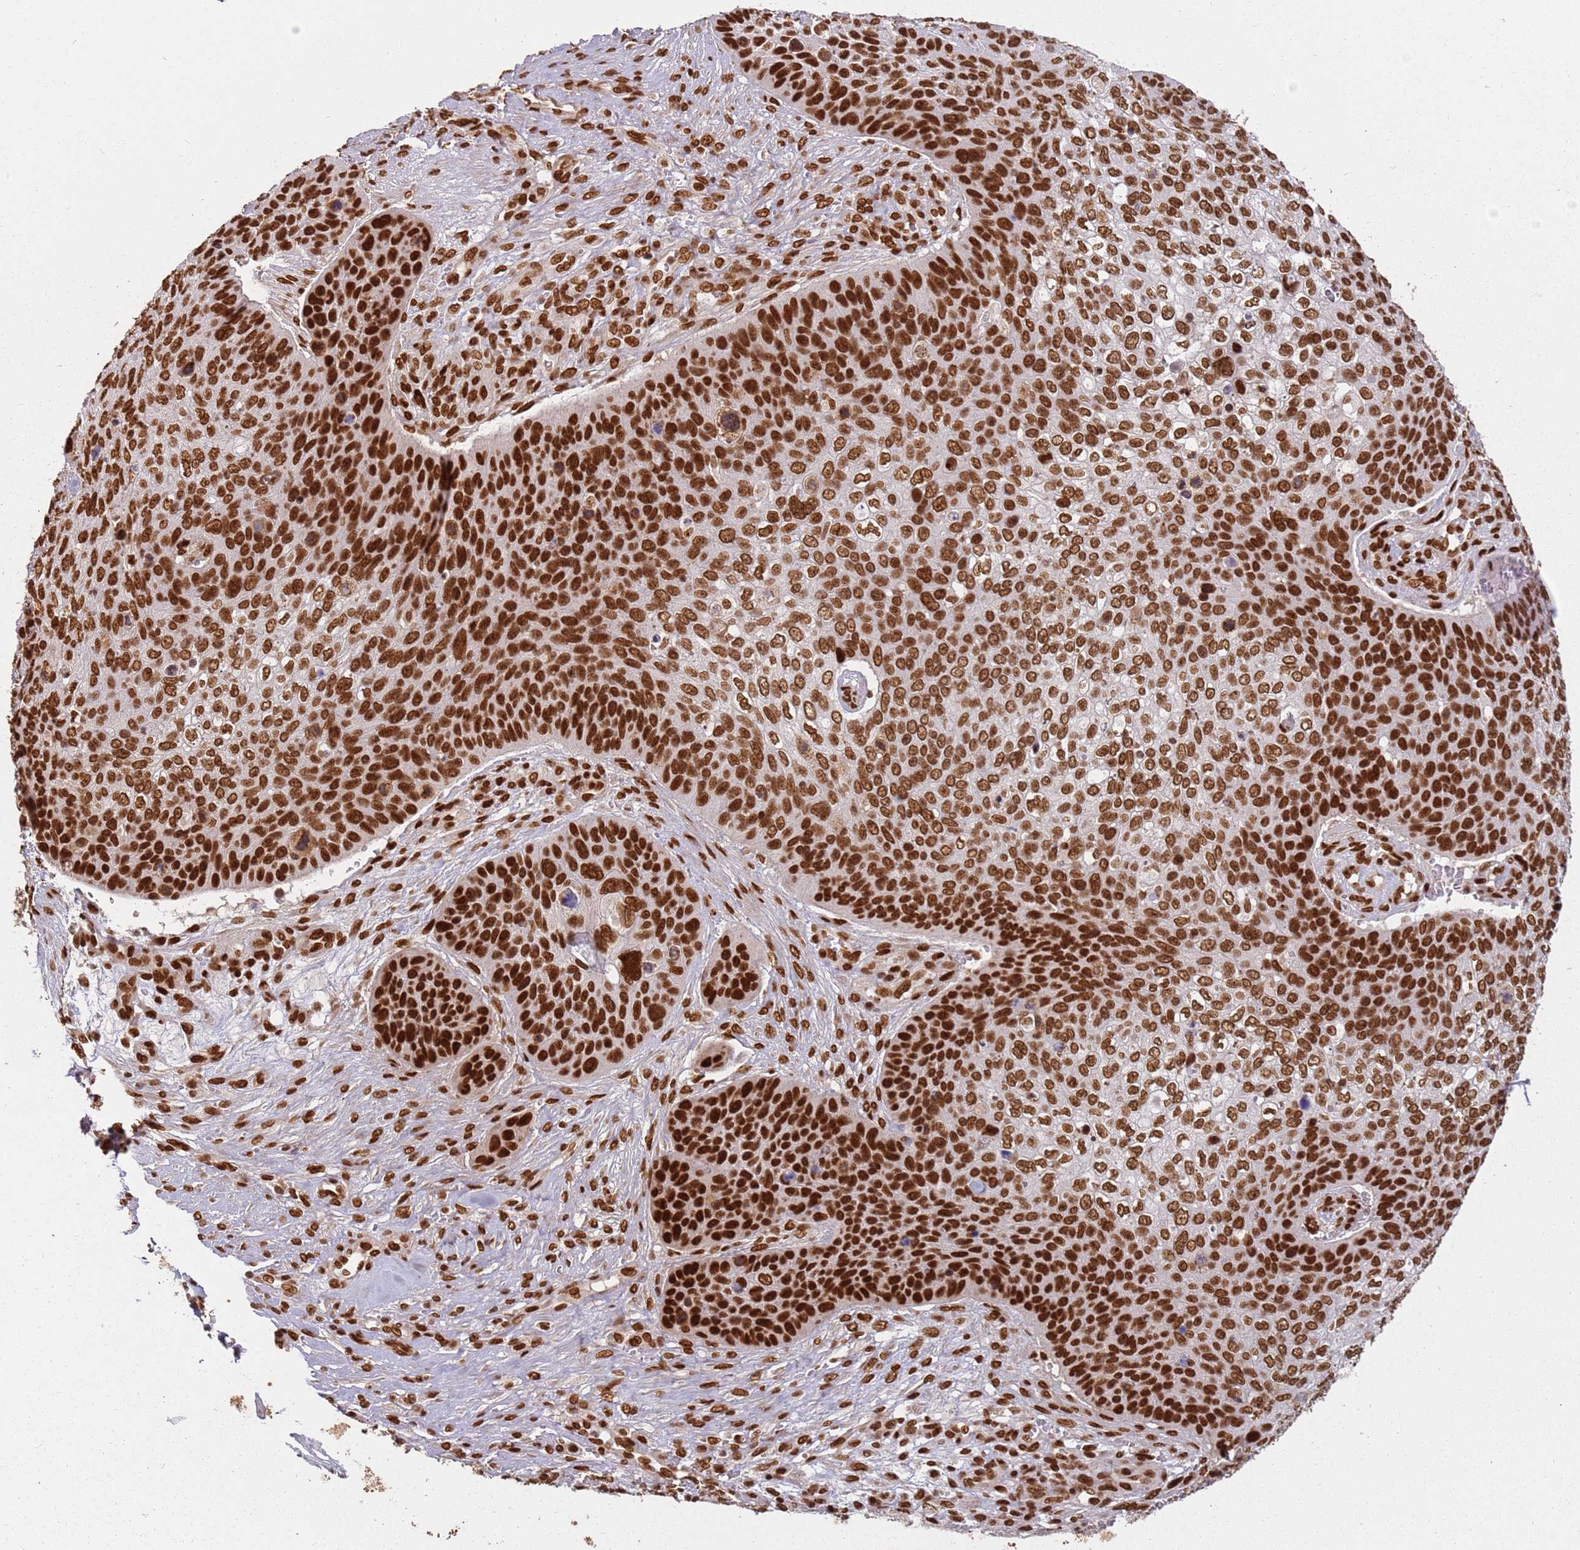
{"staining": {"intensity": "strong", "quantity": ">75%", "location": "nuclear"}, "tissue": "skin cancer", "cell_type": "Tumor cells", "image_type": "cancer", "snomed": [{"axis": "morphology", "description": "Basal cell carcinoma"}, {"axis": "topography", "description": "Skin"}], "caption": "Immunohistochemistry (DAB) staining of basal cell carcinoma (skin) reveals strong nuclear protein expression in approximately >75% of tumor cells. (brown staining indicates protein expression, while blue staining denotes nuclei).", "gene": "TENT4A", "patient": {"sex": "female", "age": 74}}